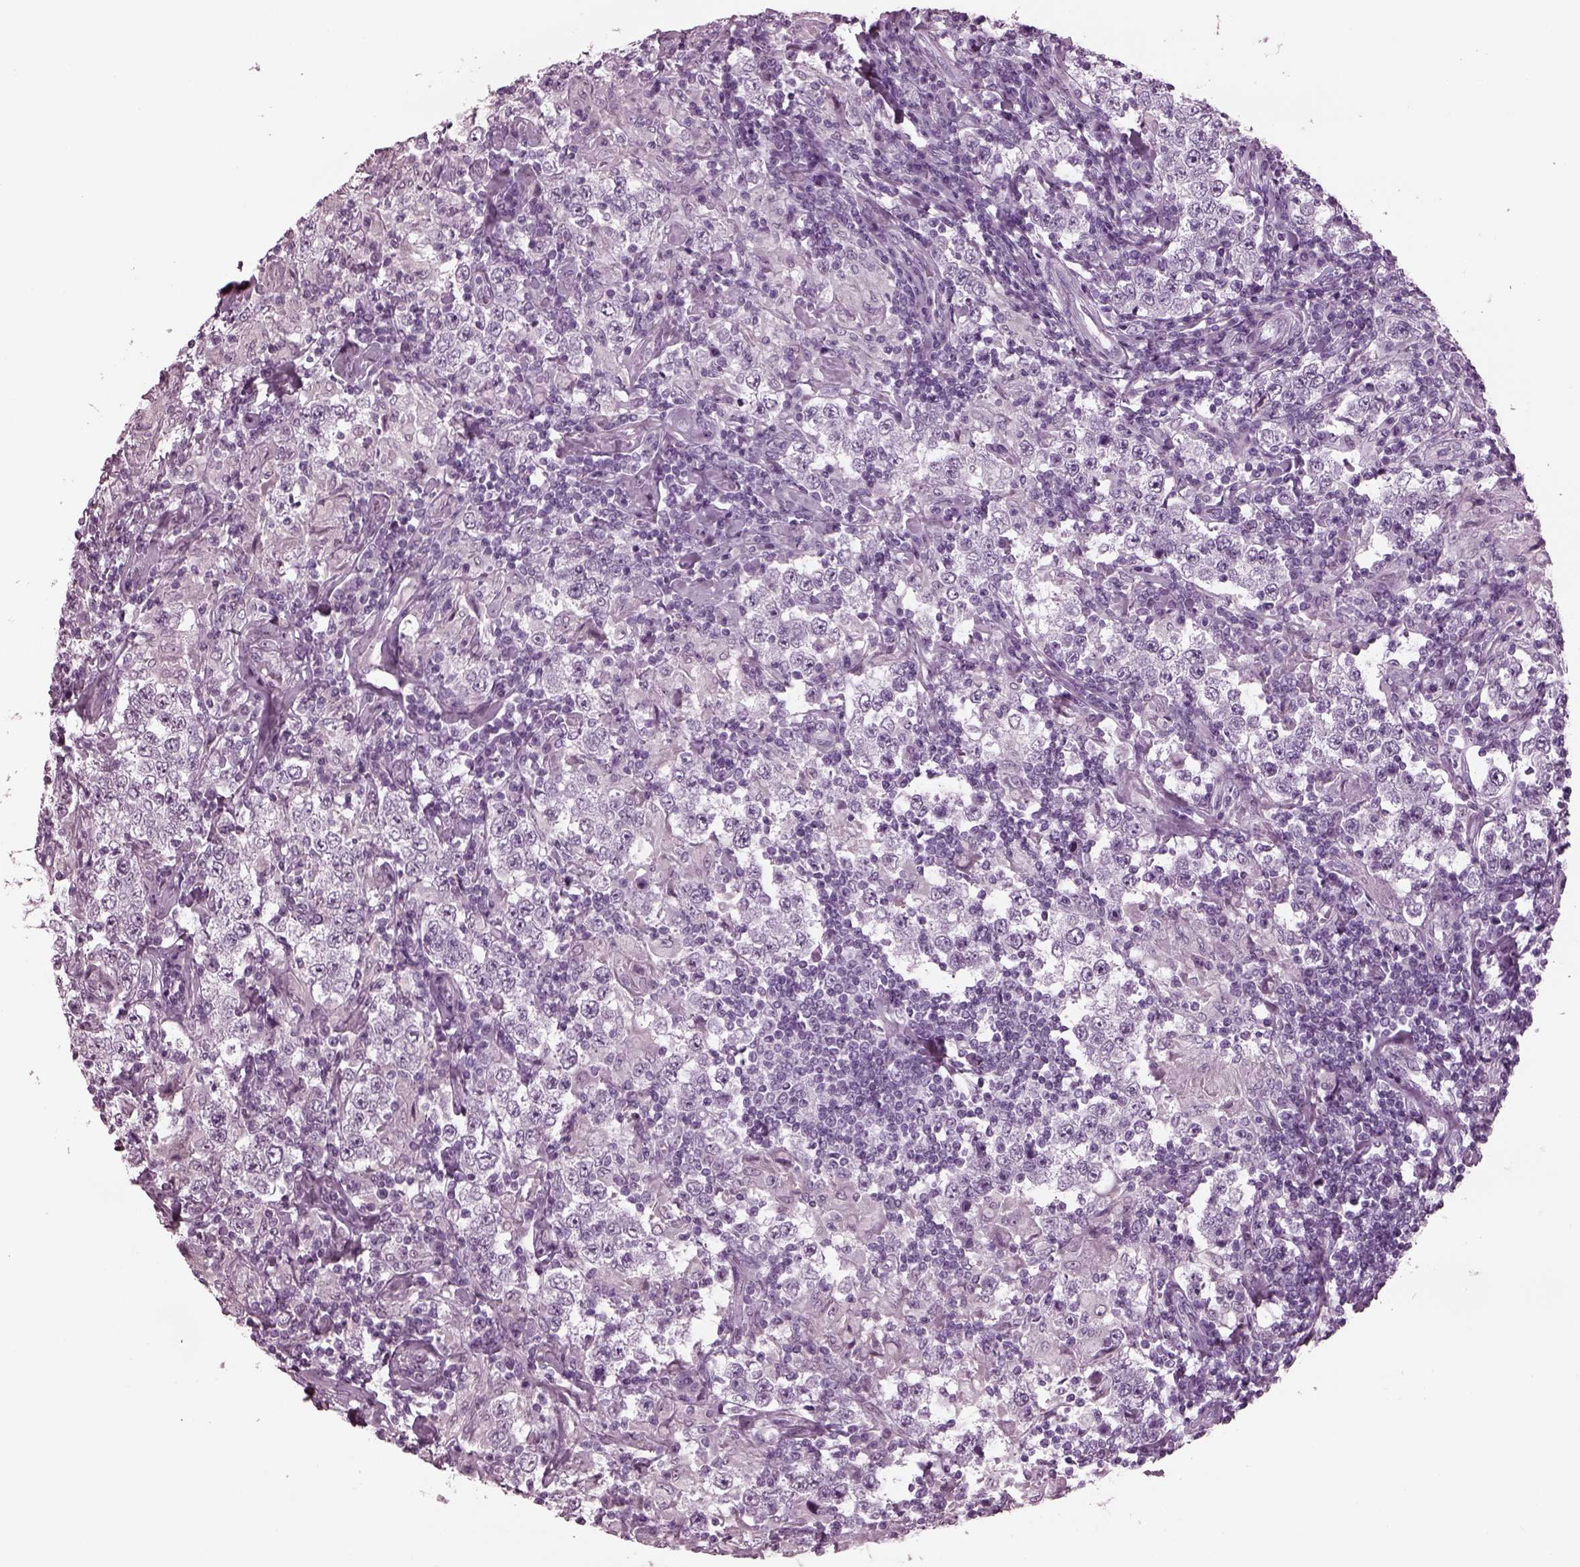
{"staining": {"intensity": "negative", "quantity": "none", "location": "none"}, "tissue": "testis cancer", "cell_type": "Tumor cells", "image_type": "cancer", "snomed": [{"axis": "morphology", "description": "Seminoma, NOS"}, {"axis": "morphology", "description": "Carcinoma, Embryonal, NOS"}, {"axis": "topography", "description": "Testis"}], "caption": "DAB (3,3'-diaminobenzidine) immunohistochemical staining of human testis cancer (seminoma) exhibits no significant staining in tumor cells. Brightfield microscopy of immunohistochemistry stained with DAB (3,3'-diaminobenzidine) (brown) and hematoxylin (blue), captured at high magnification.", "gene": "TPPP2", "patient": {"sex": "male", "age": 41}}